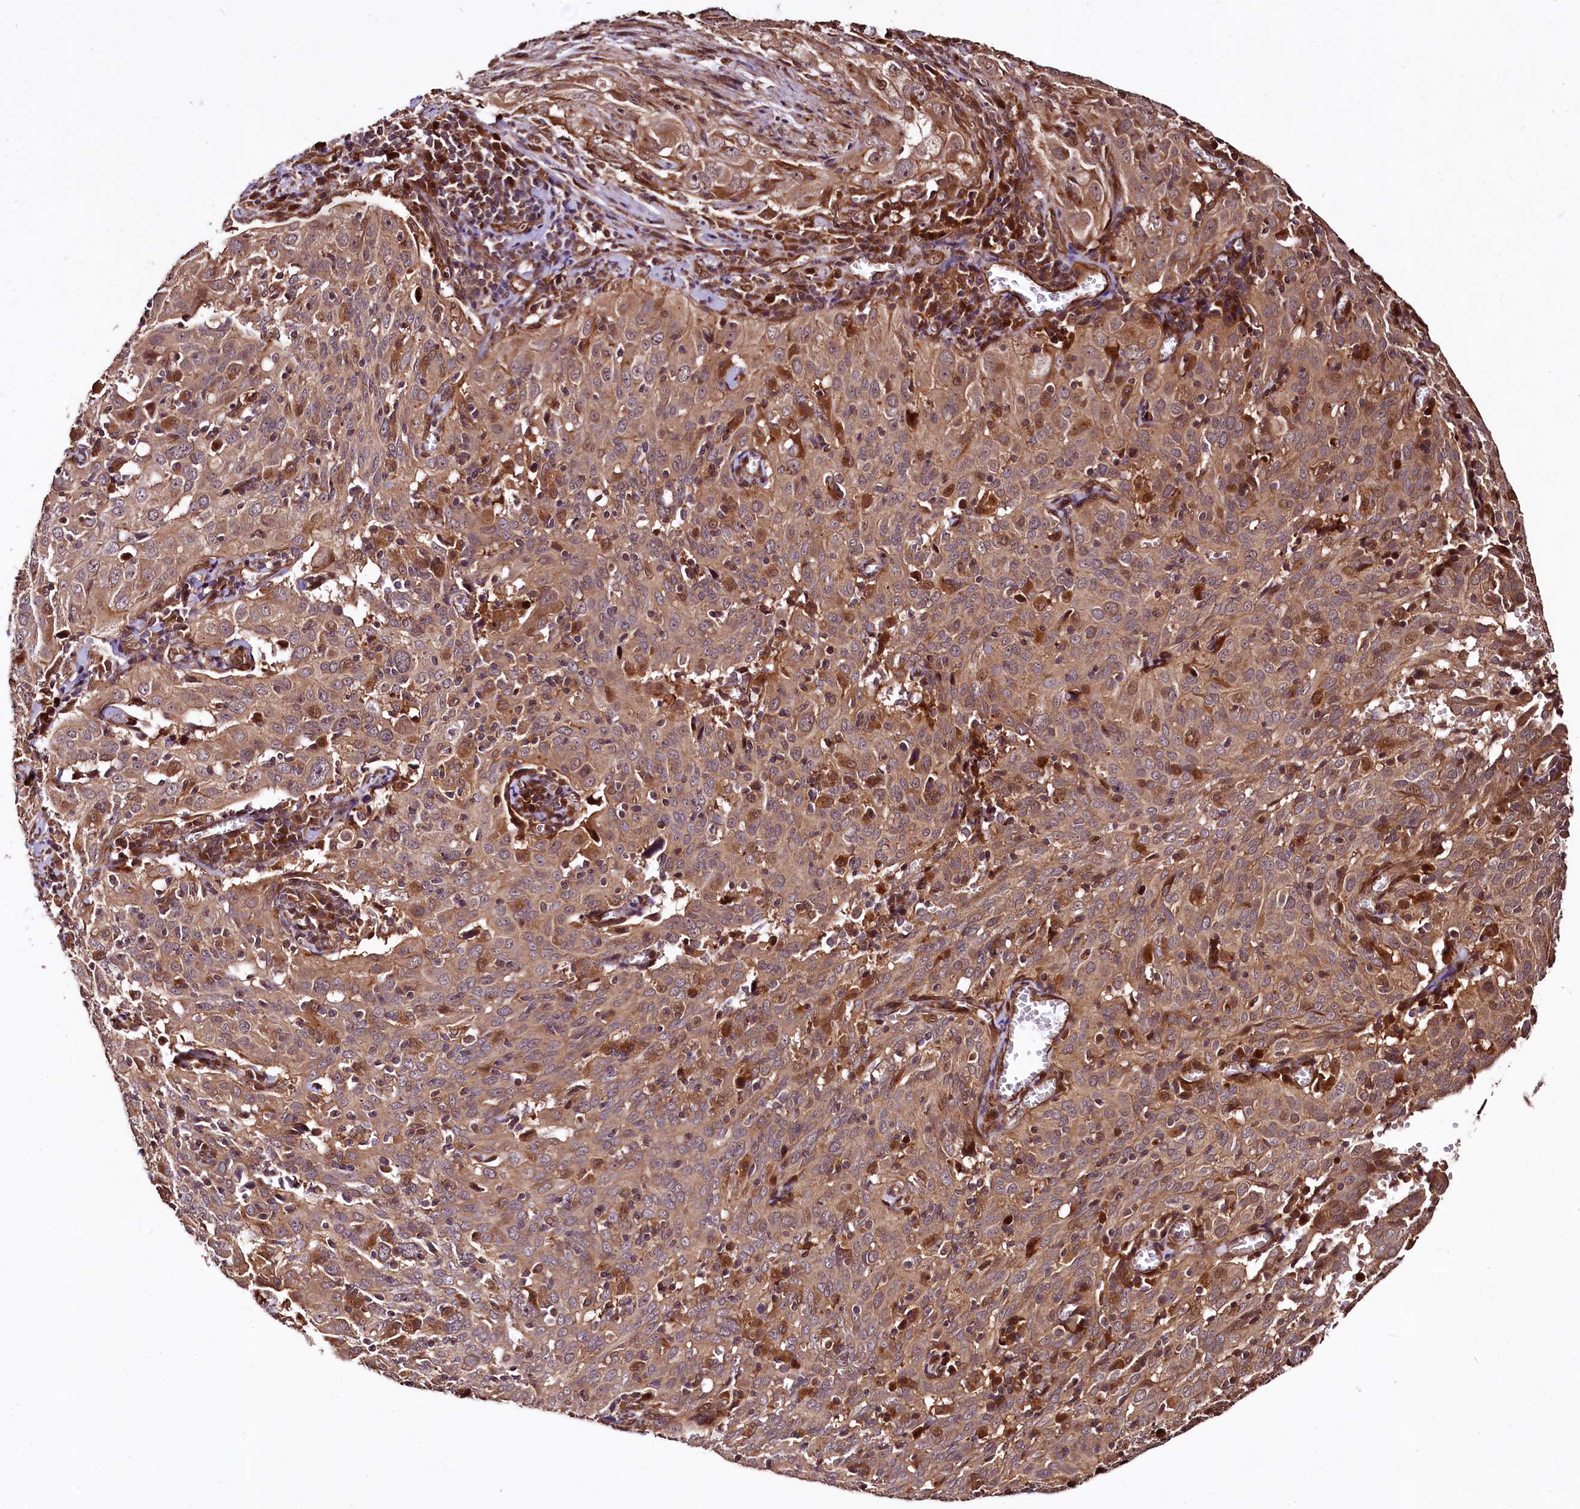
{"staining": {"intensity": "moderate", "quantity": ">75%", "location": "cytoplasmic/membranous"}, "tissue": "cervical cancer", "cell_type": "Tumor cells", "image_type": "cancer", "snomed": [{"axis": "morphology", "description": "Squamous cell carcinoma, NOS"}, {"axis": "topography", "description": "Cervix"}], "caption": "Immunohistochemical staining of cervical cancer demonstrates moderate cytoplasmic/membranous protein positivity in about >75% of tumor cells.", "gene": "TBCEL", "patient": {"sex": "female", "age": 31}}